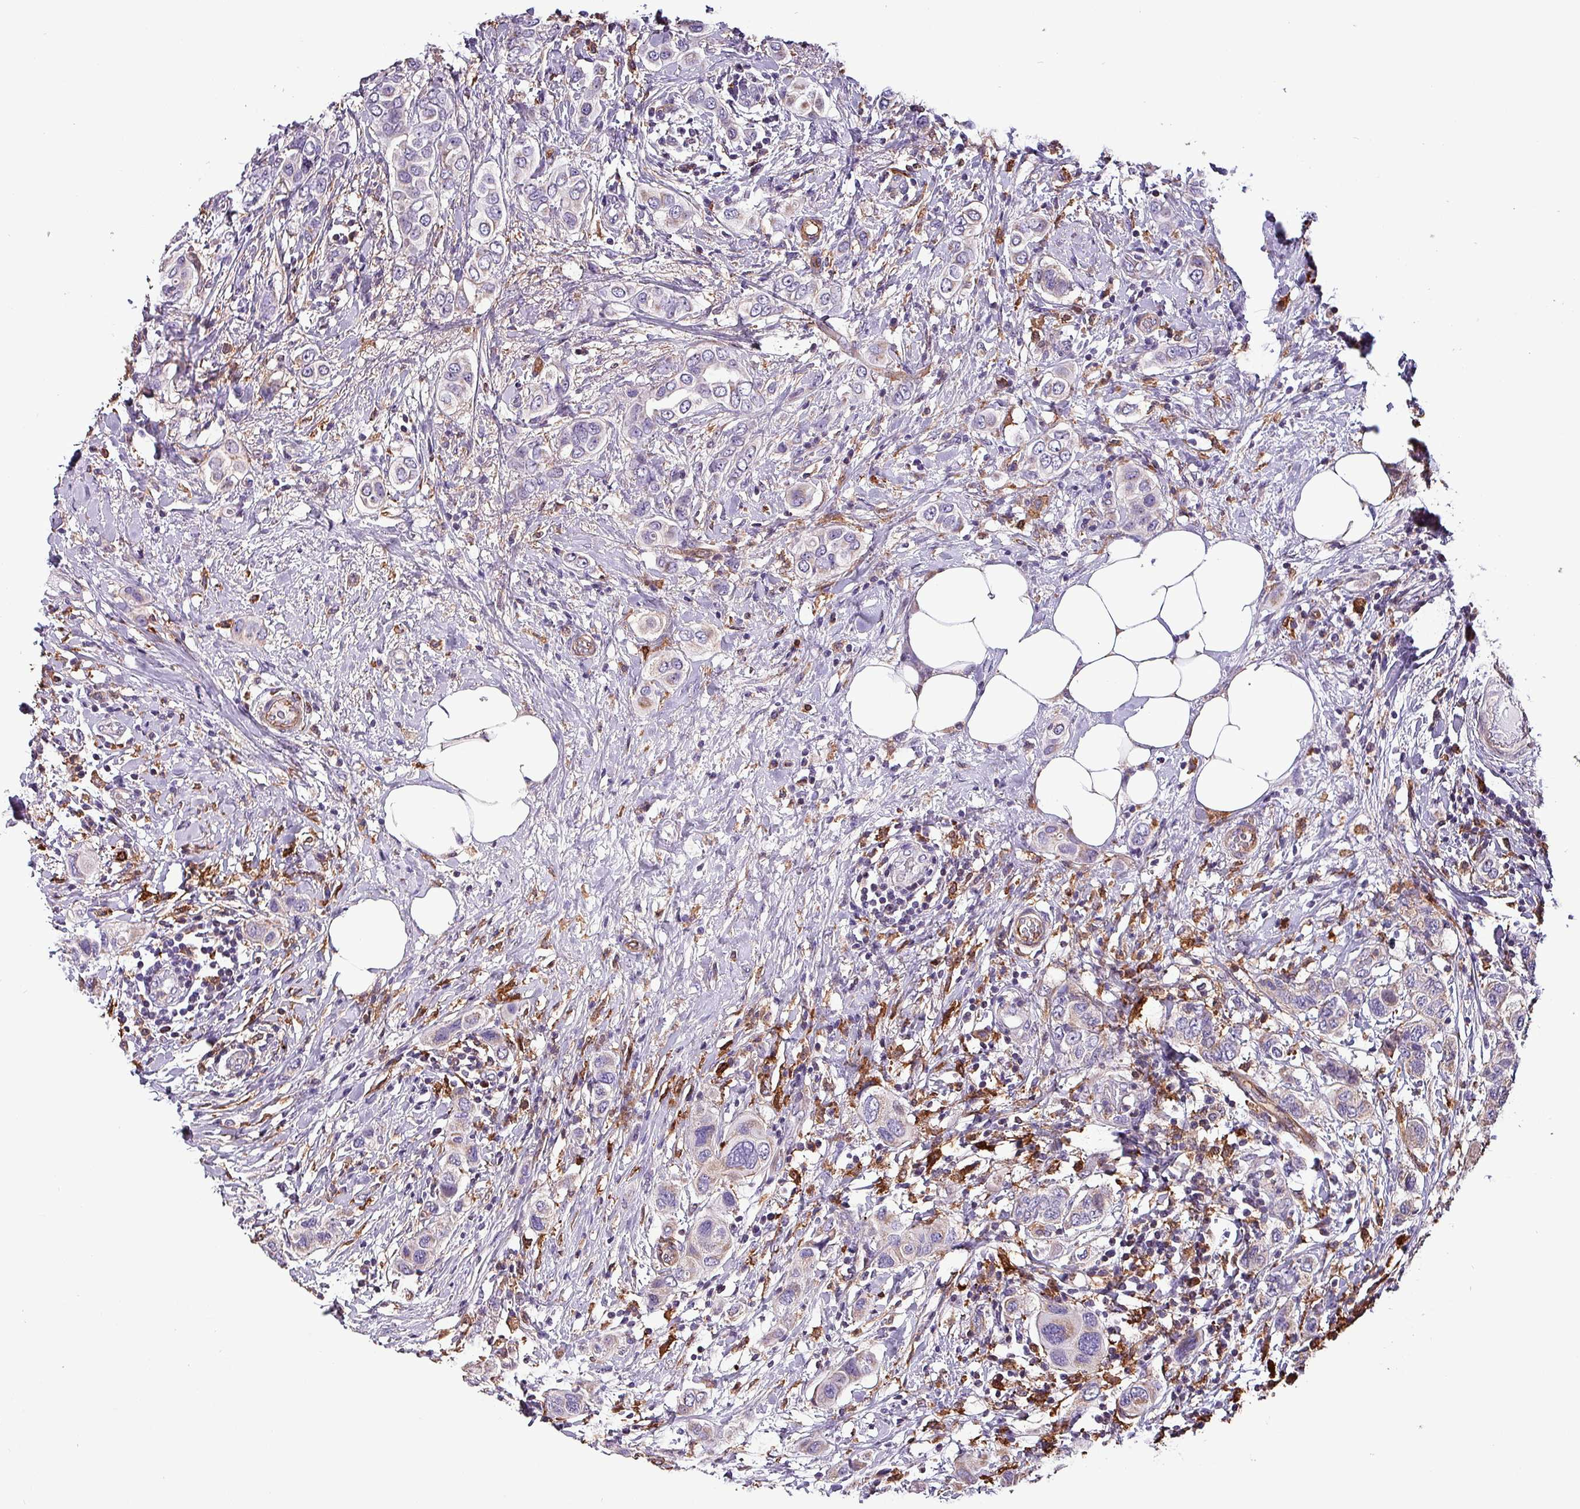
{"staining": {"intensity": "moderate", "quantity": "<25%", "location": "cytoplasmic/membranous"}, "tissue": "breast cancer", "cell_type": "Tumor cells", "image_type": "cancer", "snomed": [{"axis": "morphology", "description": "Lobular carcinoma"}, {"axis": "topography", "description": "Breast"}], "caption": "Breast cancer (lobular carcinoma) stained with immunohistochemistry (IHC) exhibits moderate cytoplasmic/membranous staining in approximately <25% of tumor cells.", "gene": "SCIN", "patient": {"sex": "female", "age": 51}}